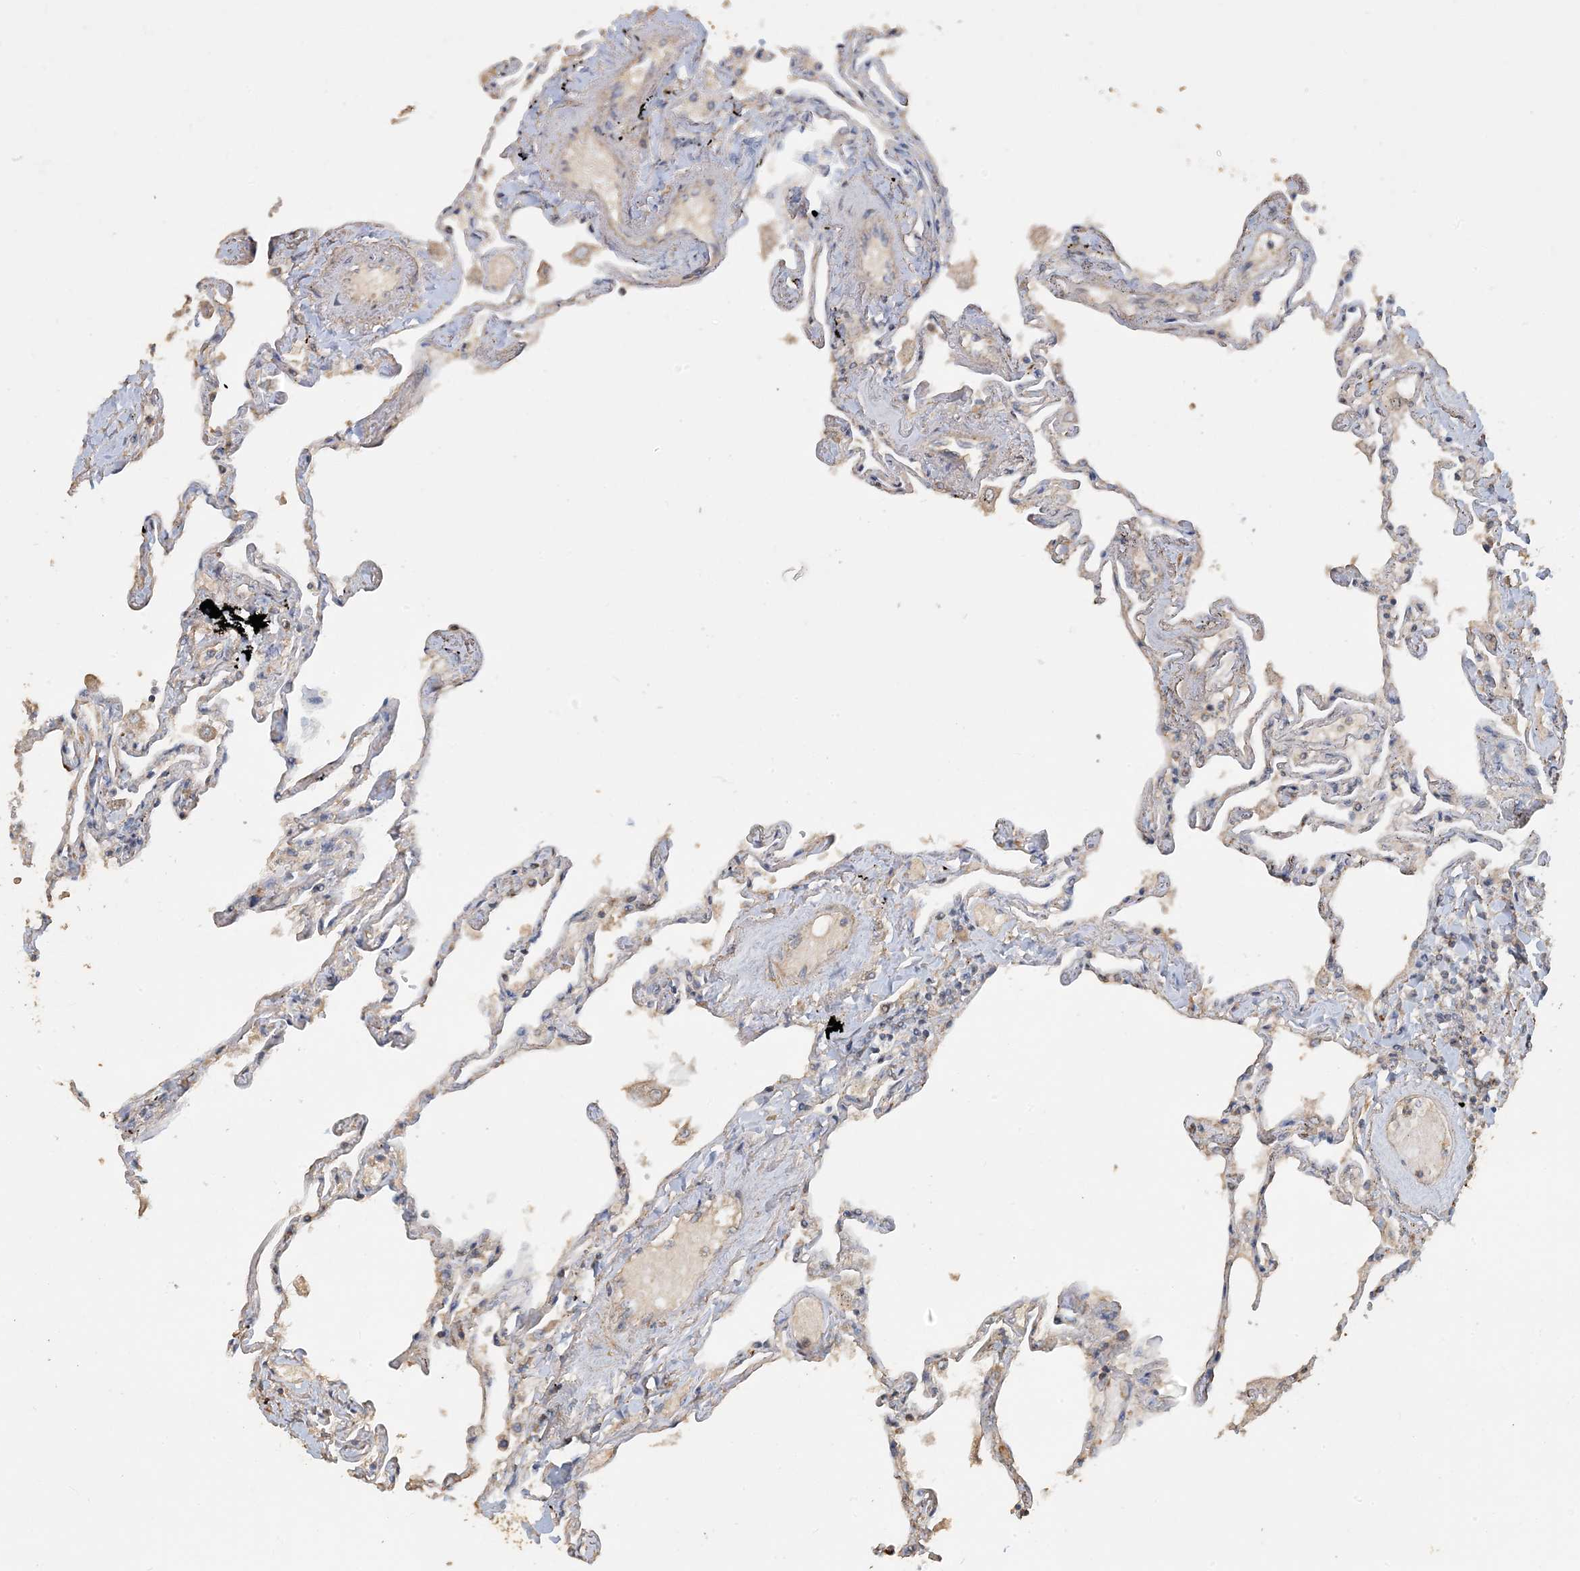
{"staining": {"intensity": "weak", "quantity": "25%-75%", "location": "cytoplasmic/membranous"}, "tissue": "lung", "cell_type": "Alveolar cells", "image_type": "normal", "snomed": [{"axis": "morphology", "description": "Normal tissue, NOS"}, {"axis": "topography", "description": "Lung"}], "caption": "High-magnification brightfield microscopy of benign lung stained with DAB (3,3'-diaminobenzidine) (brown) and counterstained with hematoxylin (blue). alveolar cells exhibit weak cytoplasmic/membranous positivity is present in about25%-75% of cells.", "gene": "SFMBT2", "patient": {"sex": "female", "age": 67}}